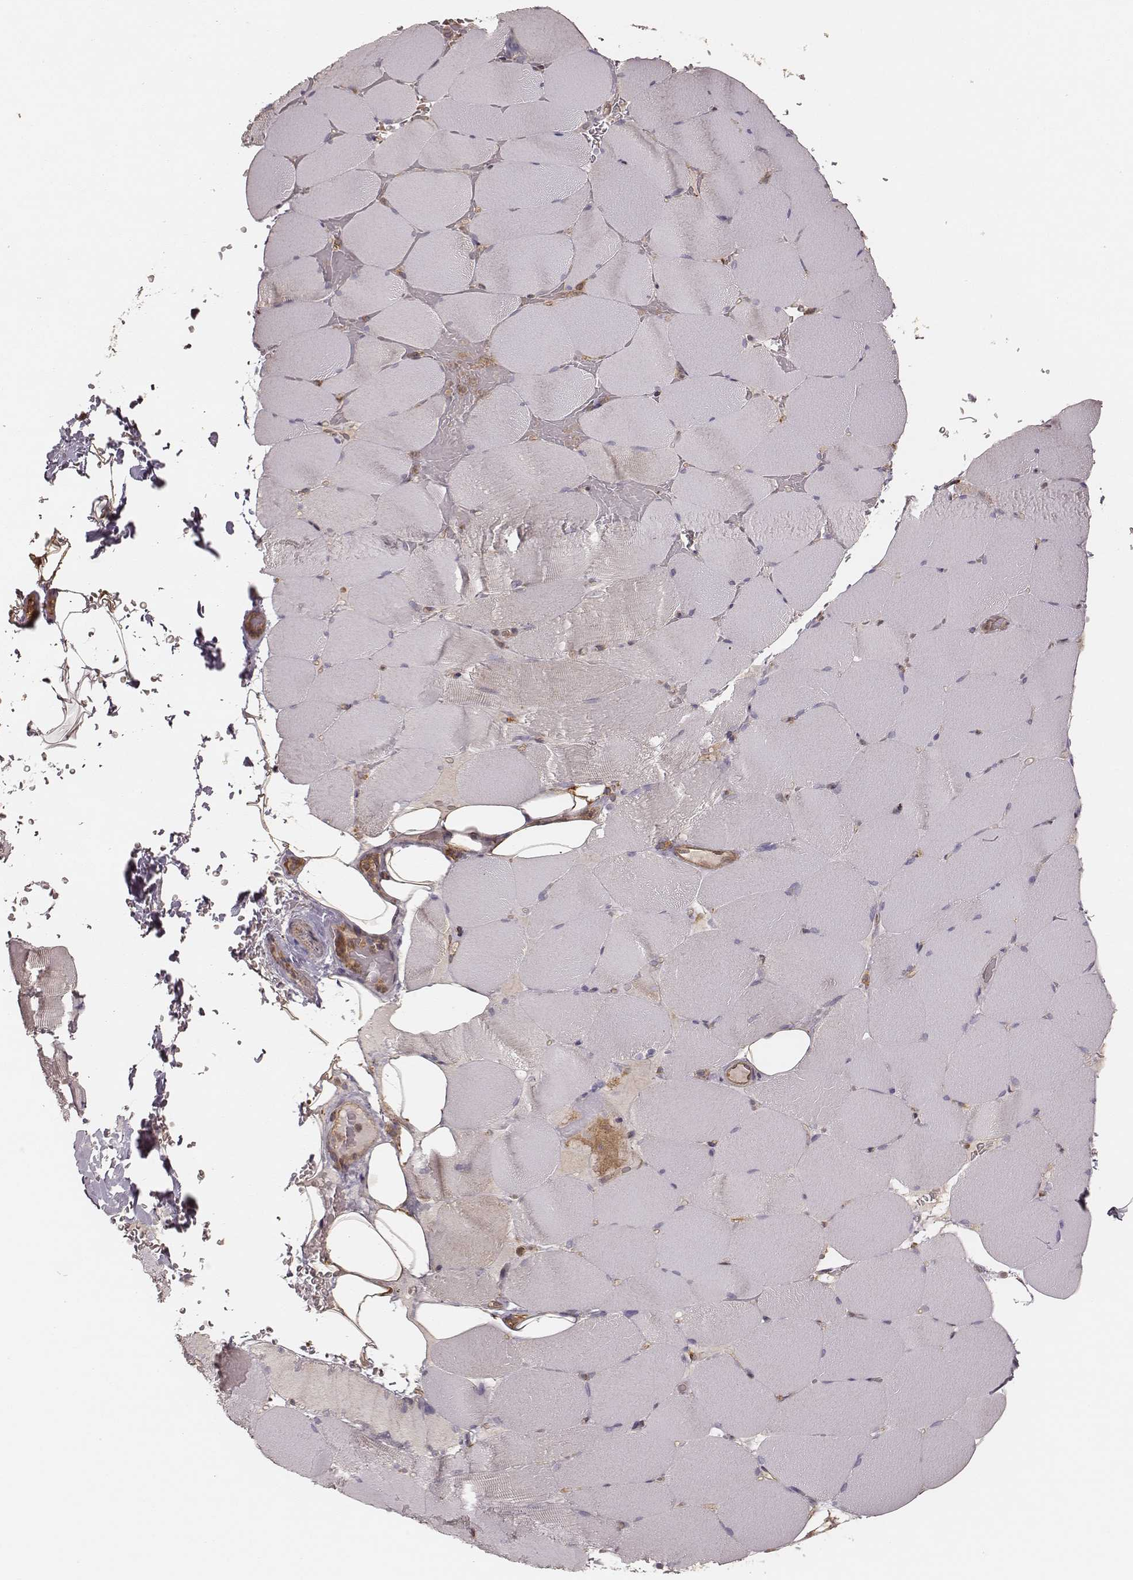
{"staining": {"intensity": "negative", "quantity": "none", "location": "none"}, "tissue": "skeletal muscle", "cell_type": "Myocytes", "image_type": "normal", "snomed": [{"axis": "morphology", "description": "Normal tissue, NOS"}, {"axis": "topography", "description": "Skeletal muscle"}], "caption": "IHC of unremarkable human skeletal muscle displays no expression in myocytes.", "gene": "CARS1", "patient": {"sex": "female", "age": 37}}